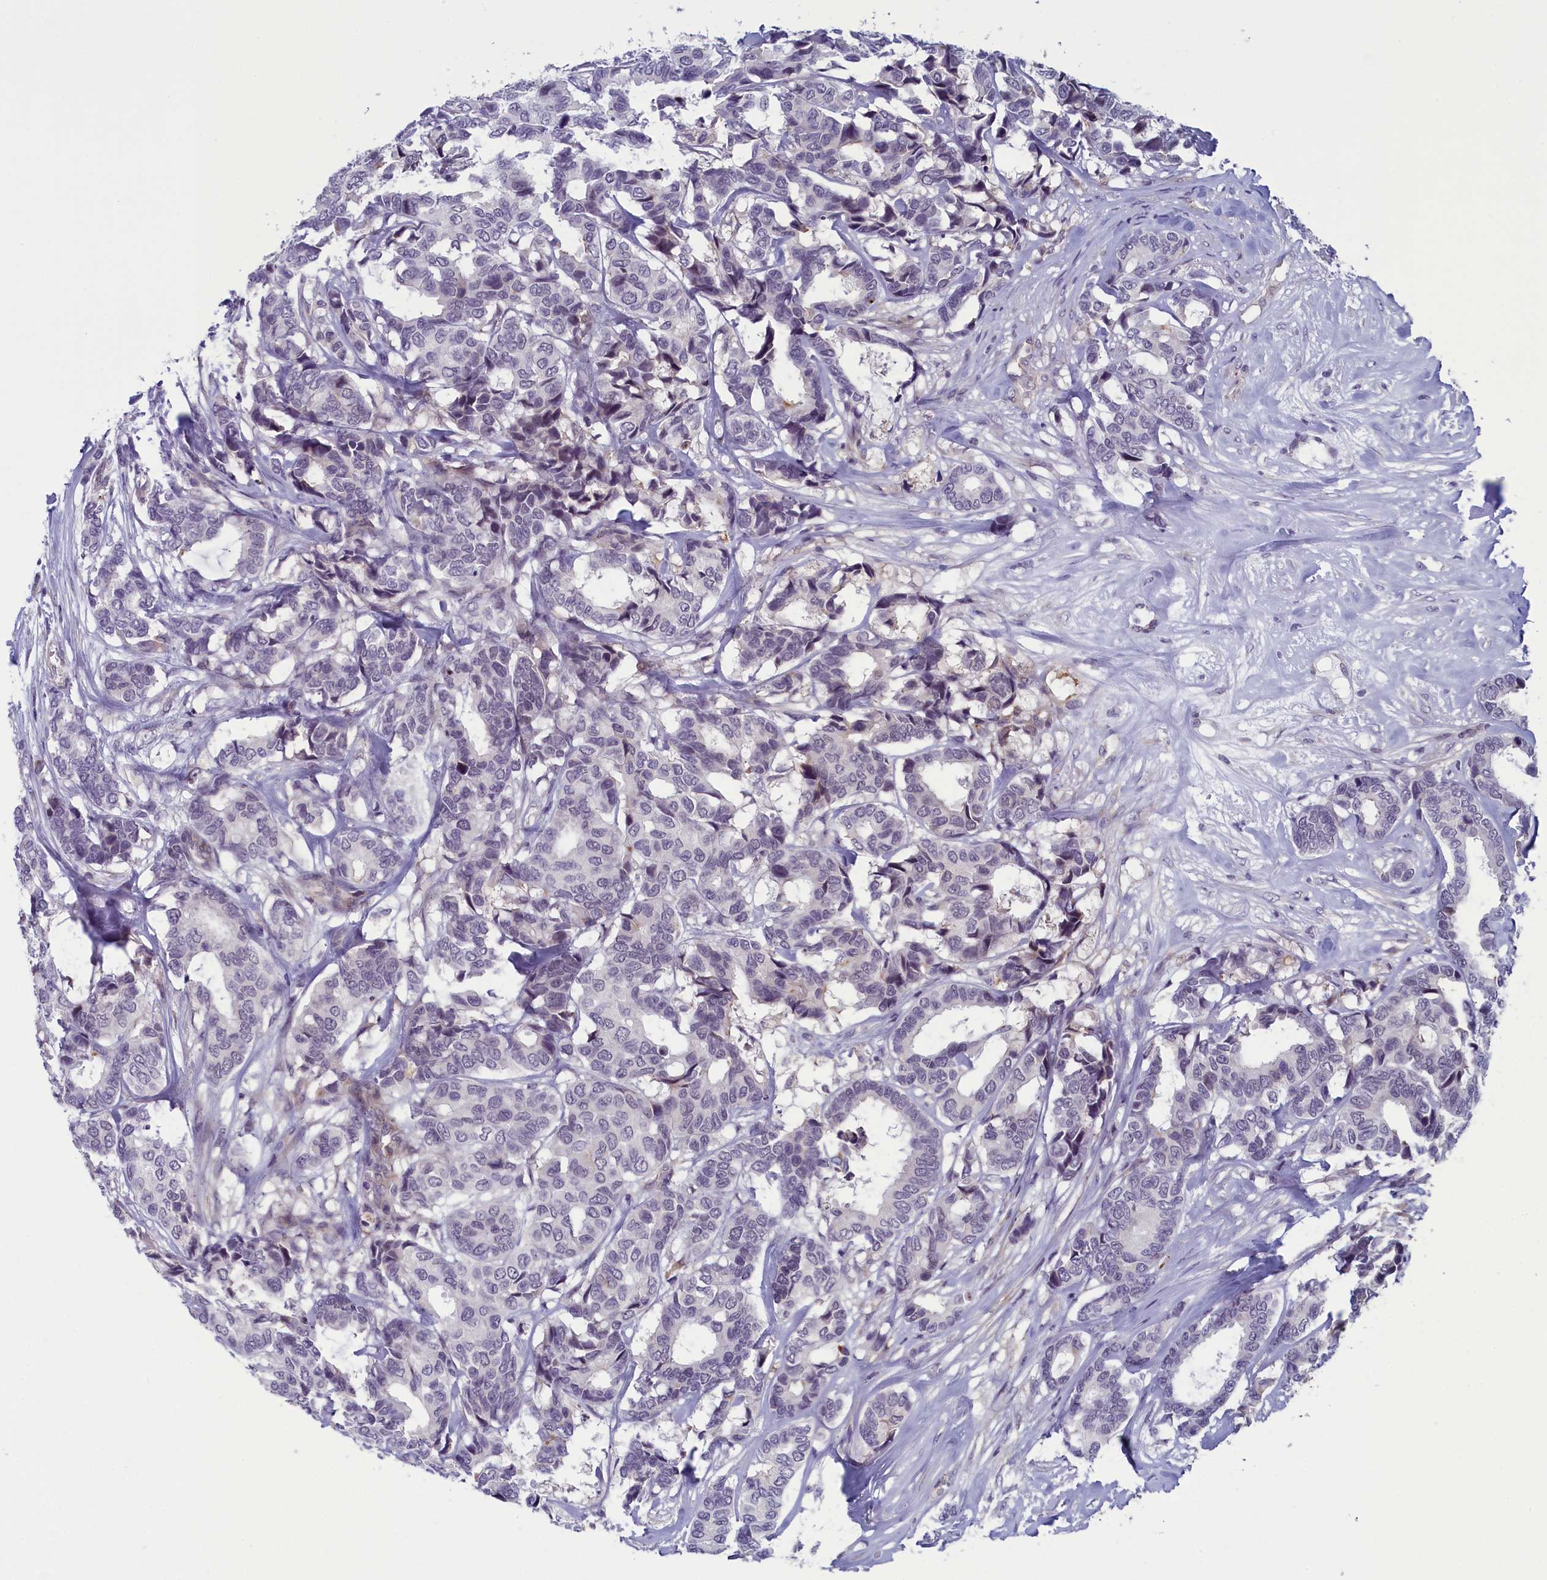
{"staining": {"intensity": "negative", "quantity": "none", "location": "none"}, "tissue": "breast cancer", "cell_type": "Tumor cells", "image_type": "cancer", "snomed": [{"axis": "morphology", "description": "Duct carcinoma"}, {"axis": "topography", "description": "Breast"}], "caption": "Tumor cells are negative for protein expression in human breast invasive ductal carcinoma. (DAB (3,3'-diaminobenzidine) immunohistochemistry (IHC) visualized using brightfield microscopy, high magnification).", "gene": "CNEP1R1", "patient": {"sex": "female", "age": 87}}